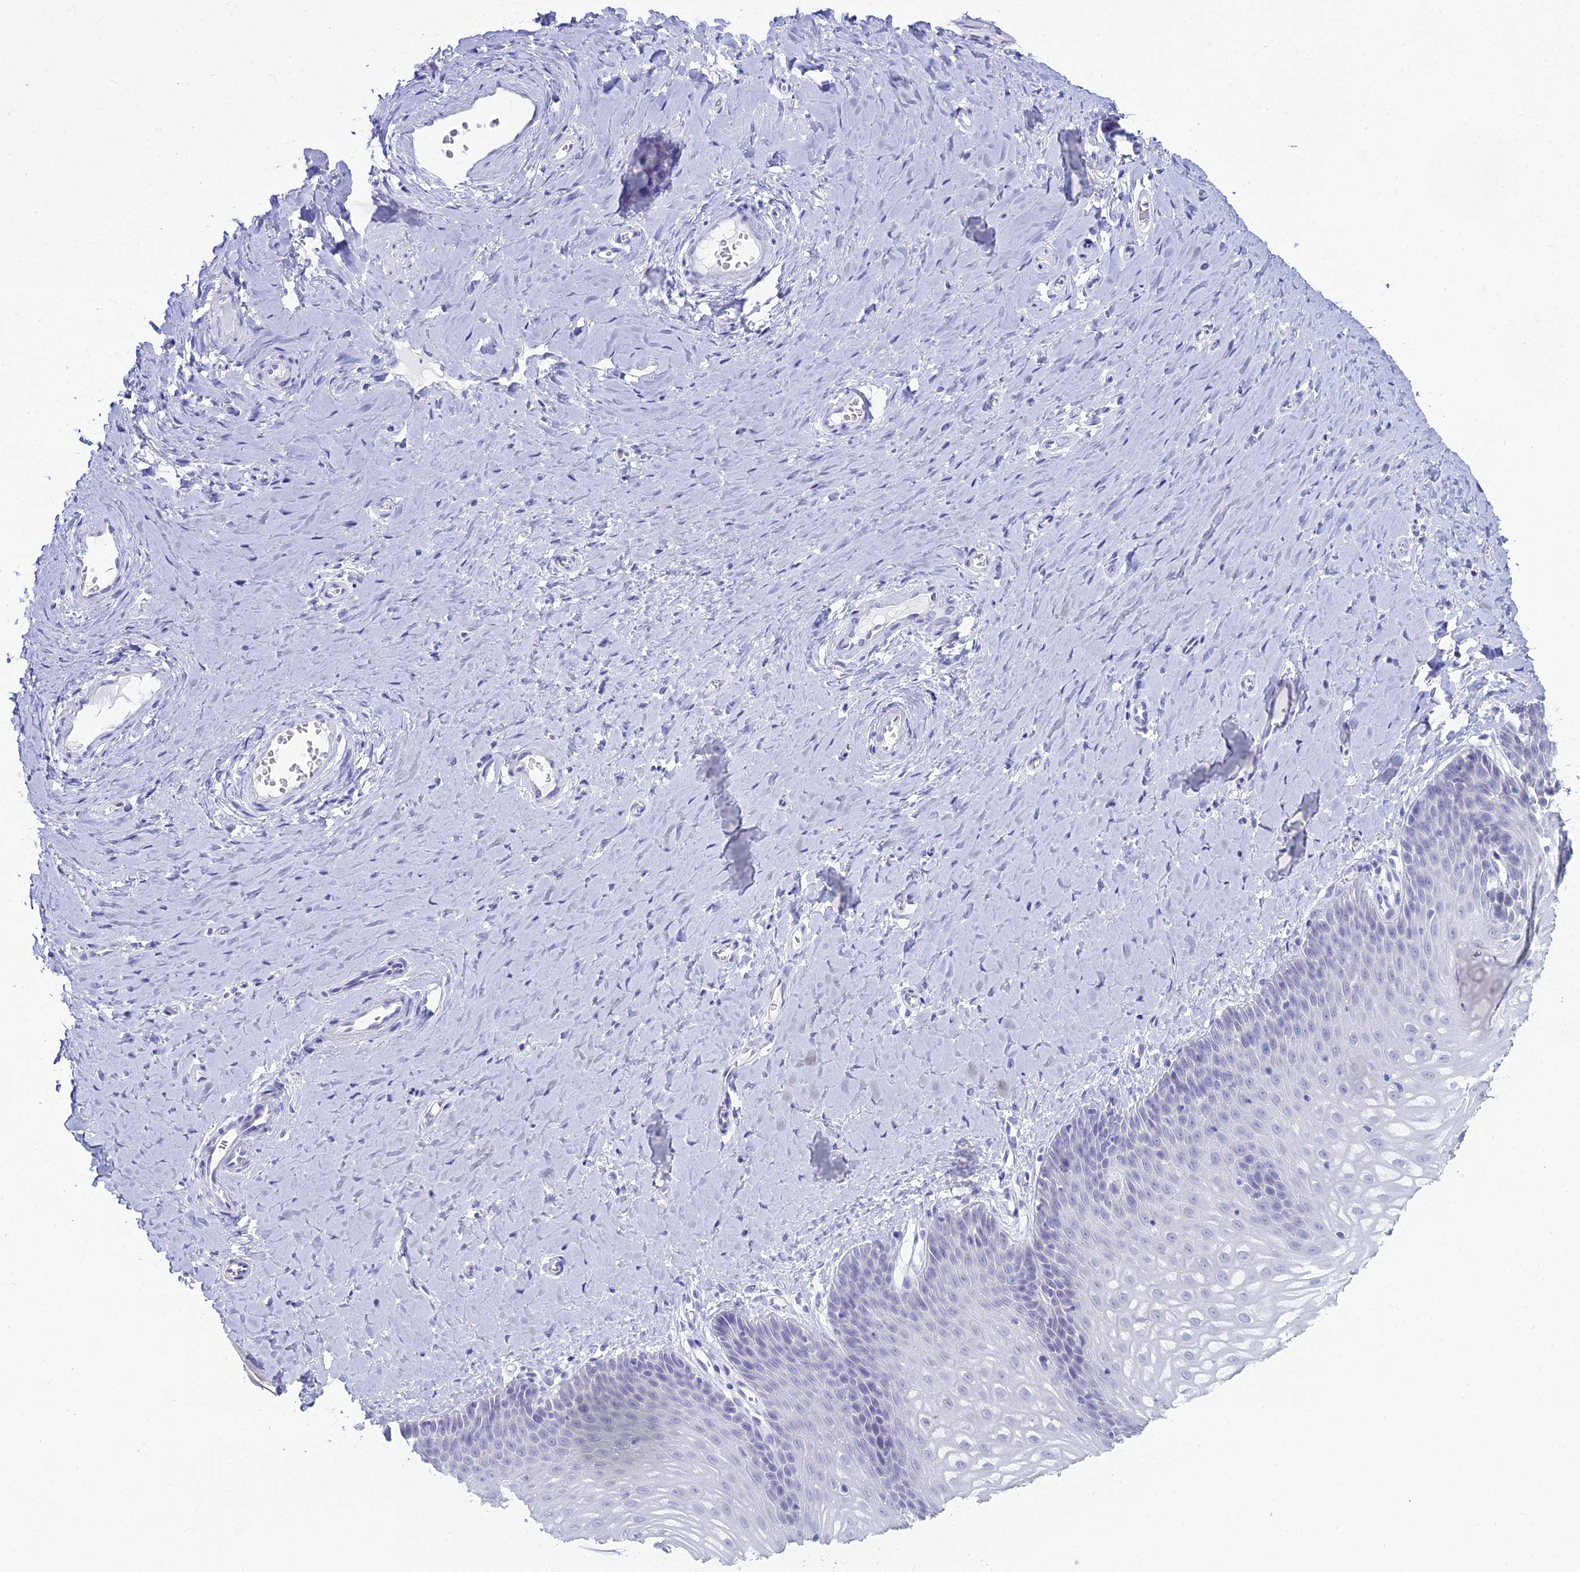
{"staining": {"intensity": "negative", "quantity": "none", "location": "none"}, "tissue": "vagina", "cell_type": "Squamous epithelial cells", "image_type": "normal", "snomed": [{"axis": "morphology", "description": "Normal tissue, NOS"}, {"axis": "topography", "description": "Vagina"}], "caption": "Histopathology image shows no protein expression in squamous epithelial cells of benign vagina.", "gene": "CGB1", "patient": {"sex": "female", "age": 65}}